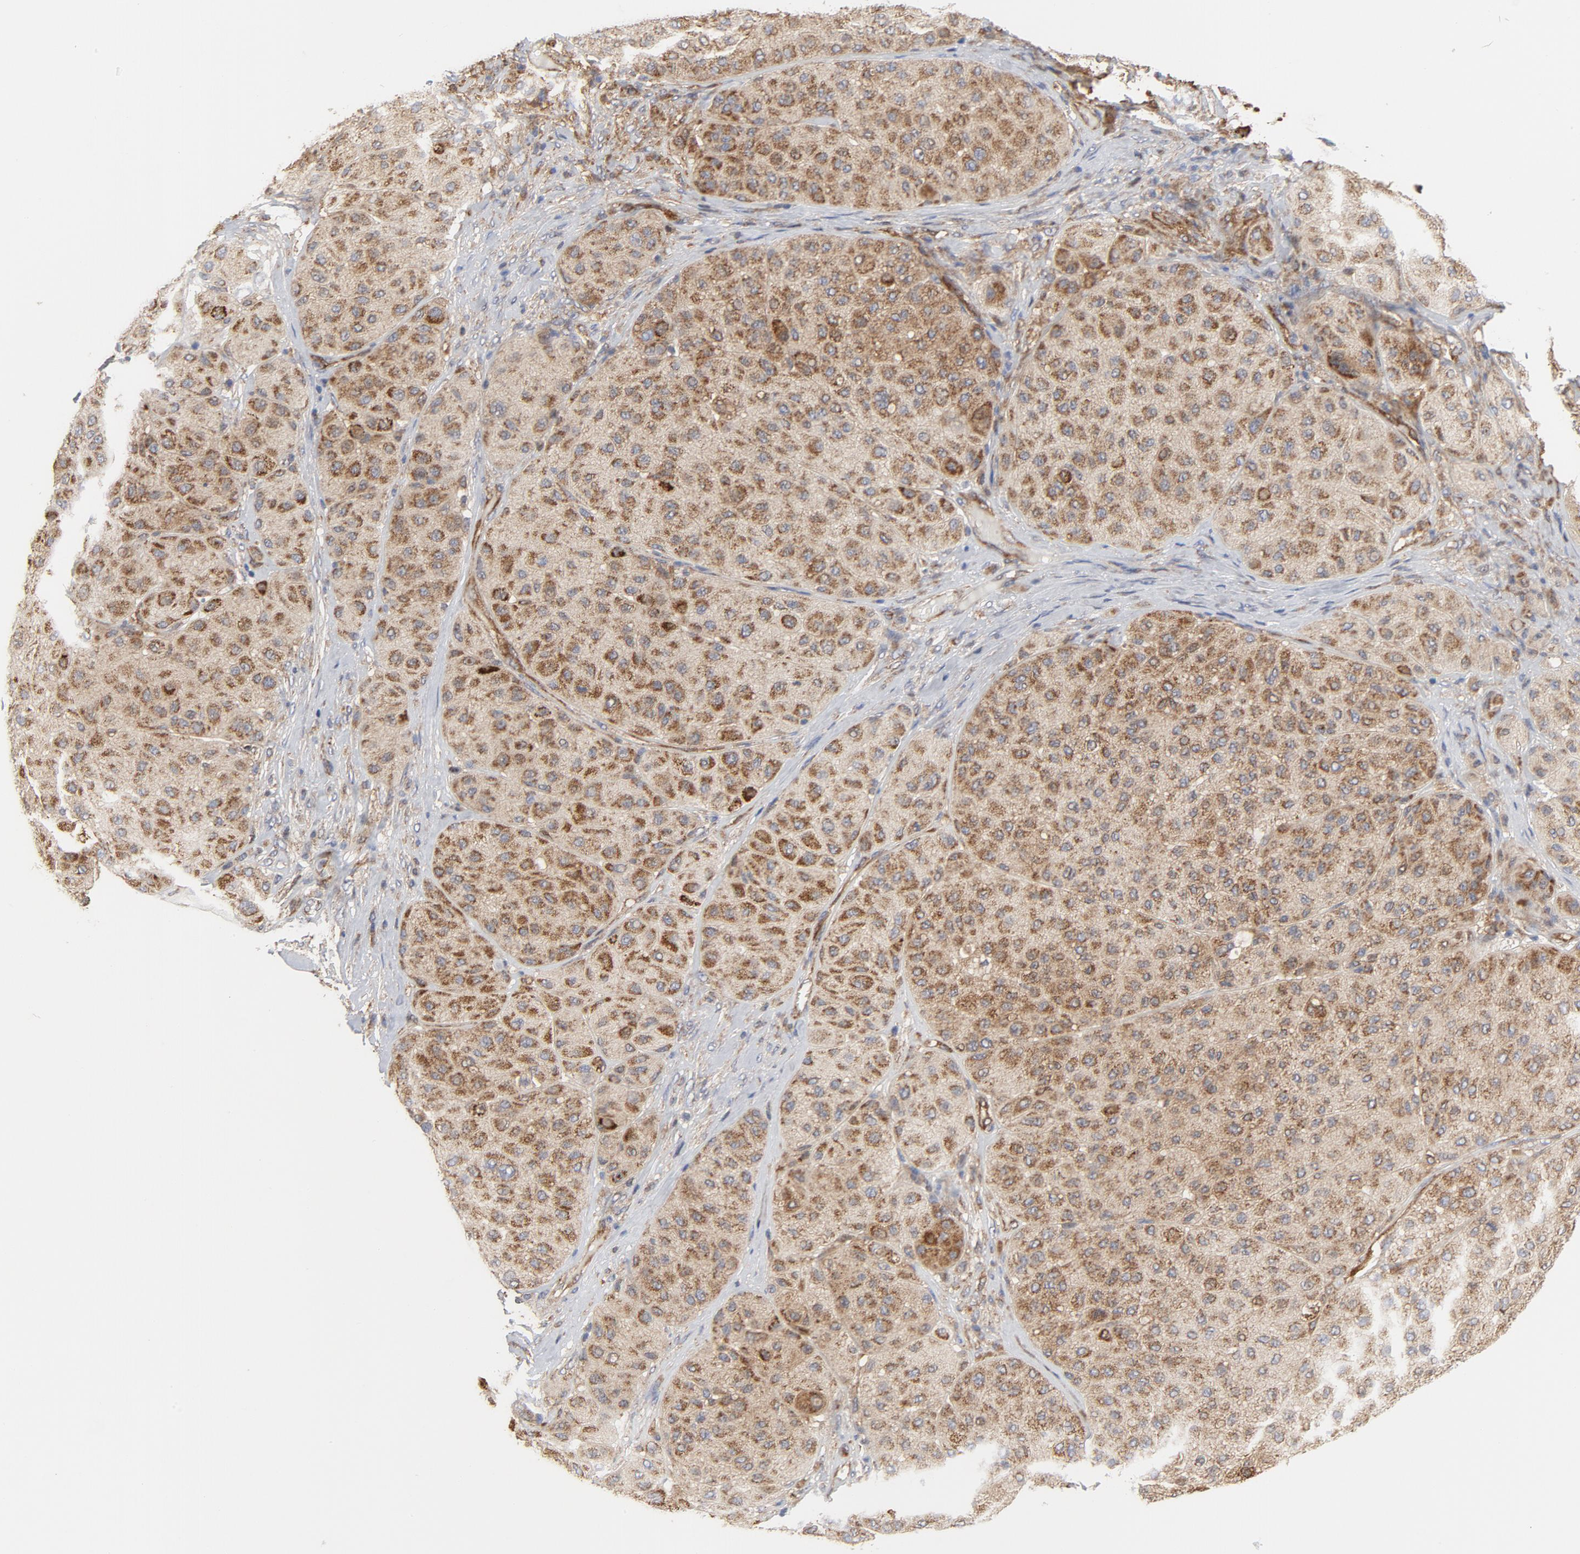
{"staining": {"intensity": "moderate", "quantity": ">75%", "location": "cytoplasmic/membranous"}, "tissue": "melanoma", "cell_type": "Tumor cells", "image_type": "cancer", "snomed": [{"axis": "morphology", "description": "Normal tissue, NOS"}, {"axis": "morphology", "description": "Malignant melanoma, Metastatic site"}, {"axis": "topography", "description": "Skin"}], "caption": "IHC photomicrograph of neoplastic tissue: malignant melanoma (metastatic site) stained using immunohistochemistry reveals medium levels of moderate protein expression localized specifically in the cytoplasmic/membranous of tumor cells, appearing as a cytoplasmic/membranous brown color.", "gene": "RAPGEF4", "patient": {"sex": "male", "age": 41}}